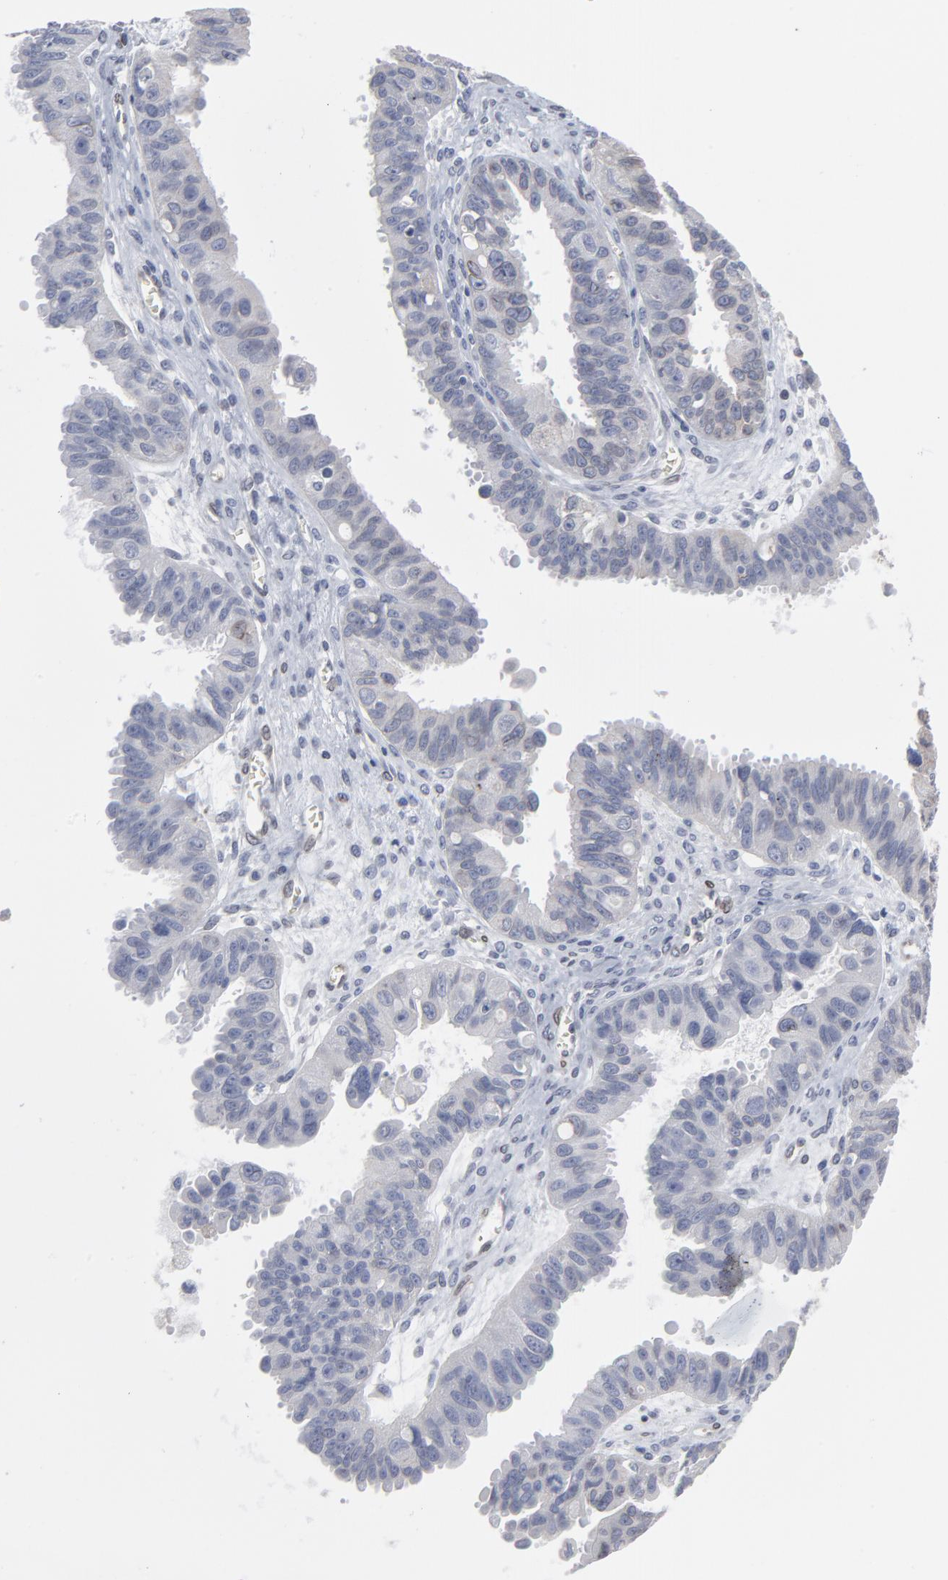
{"staining": {"intensity": "negative", "quantity": "none", "location": "none"}, "tissue": "ovarian cancer", "cell_type": "Tumor cells", "image_type": "cancer", "snomed": [{"axis": "morphology", "description": "Carcinoma, endometroid"}, {"axis": "topography", "description": "Ovary"}], "caption": "Immunohistochemical staining of ovarian cancer shows no significant positivity in tumor cells. The staining was performed using DAB to visualize the protein expression in brown, while the nuclei were stained in blue with hematoxylin (Magnification: 20x).", "gene": "SYNE2", "patient": {"sex": "female", "age": 85}}